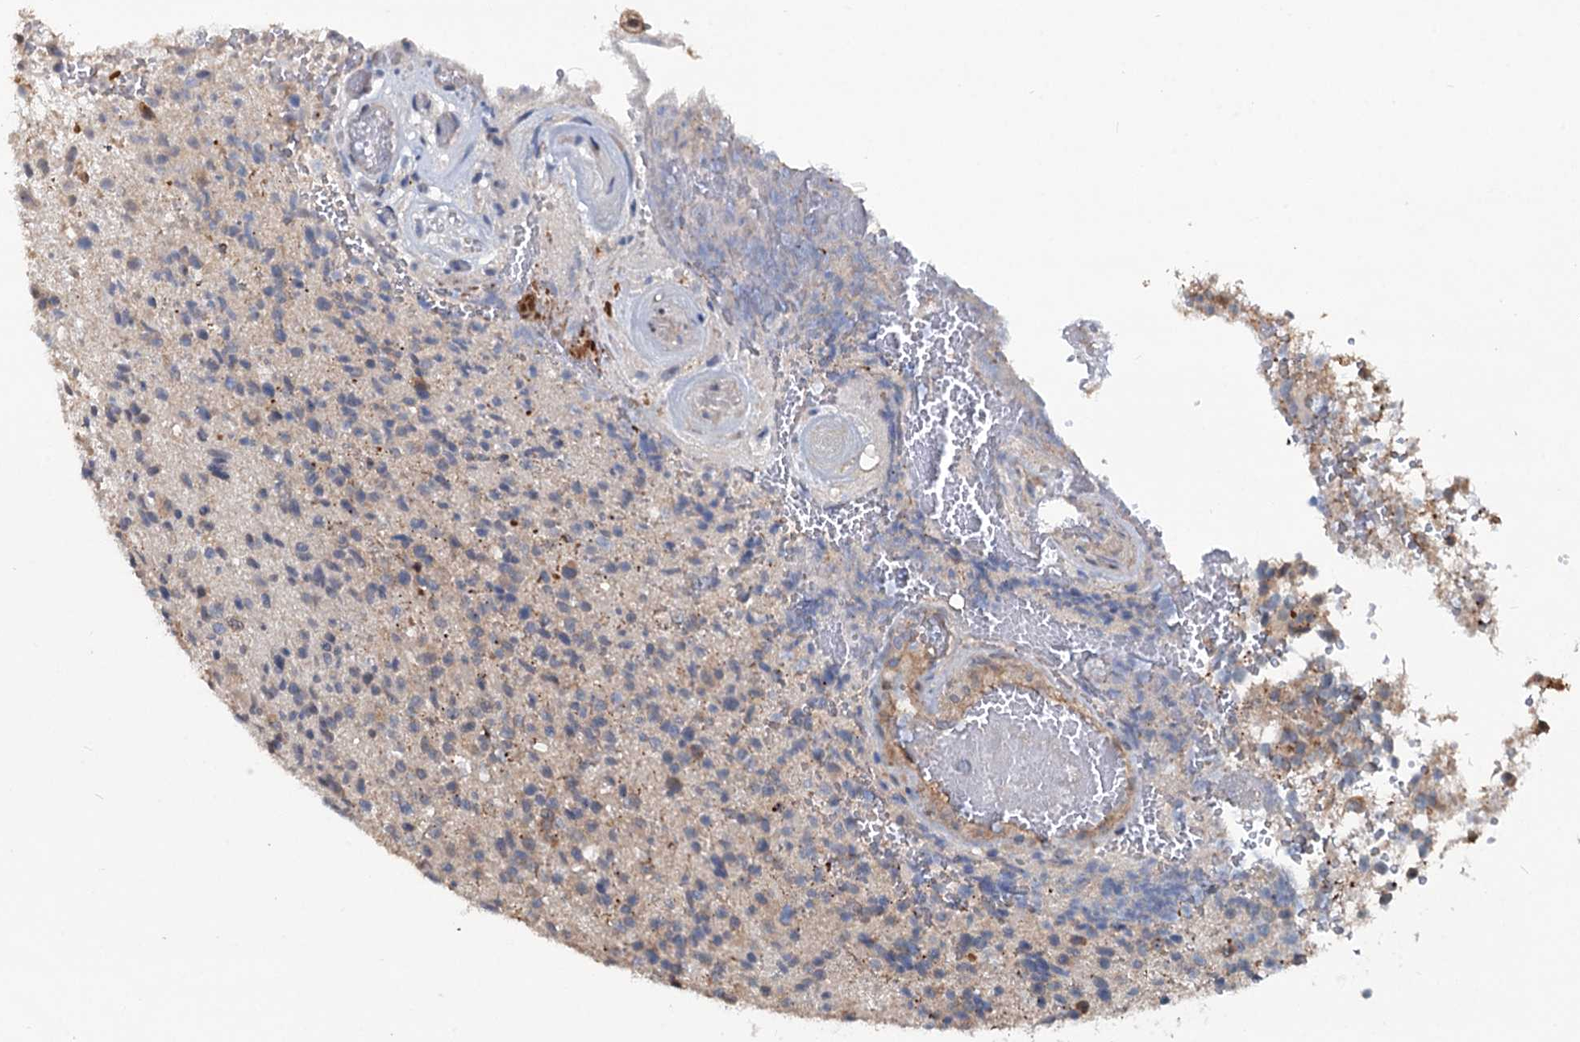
{"staining": {"intensity": "weak", "quantity": "<25%", "location": "cytoplasmic/membranous"}, "tissue": "glioma", "cell_type": "Tumor cells", "image_type": "cancer", "snomed": [{"axis": "morphology", "description": "Glioma, malignant, High grade"}, {"axis": "topography", "description": "Brain"}], "caption": "A high-resolution photomicrograph shows immunohistochemistry (IHC) staining of glioma, which shows no significant positivity in tumor cells.", "gene": "TEDC1", "patient": {"sex": "male", "age": 56}}